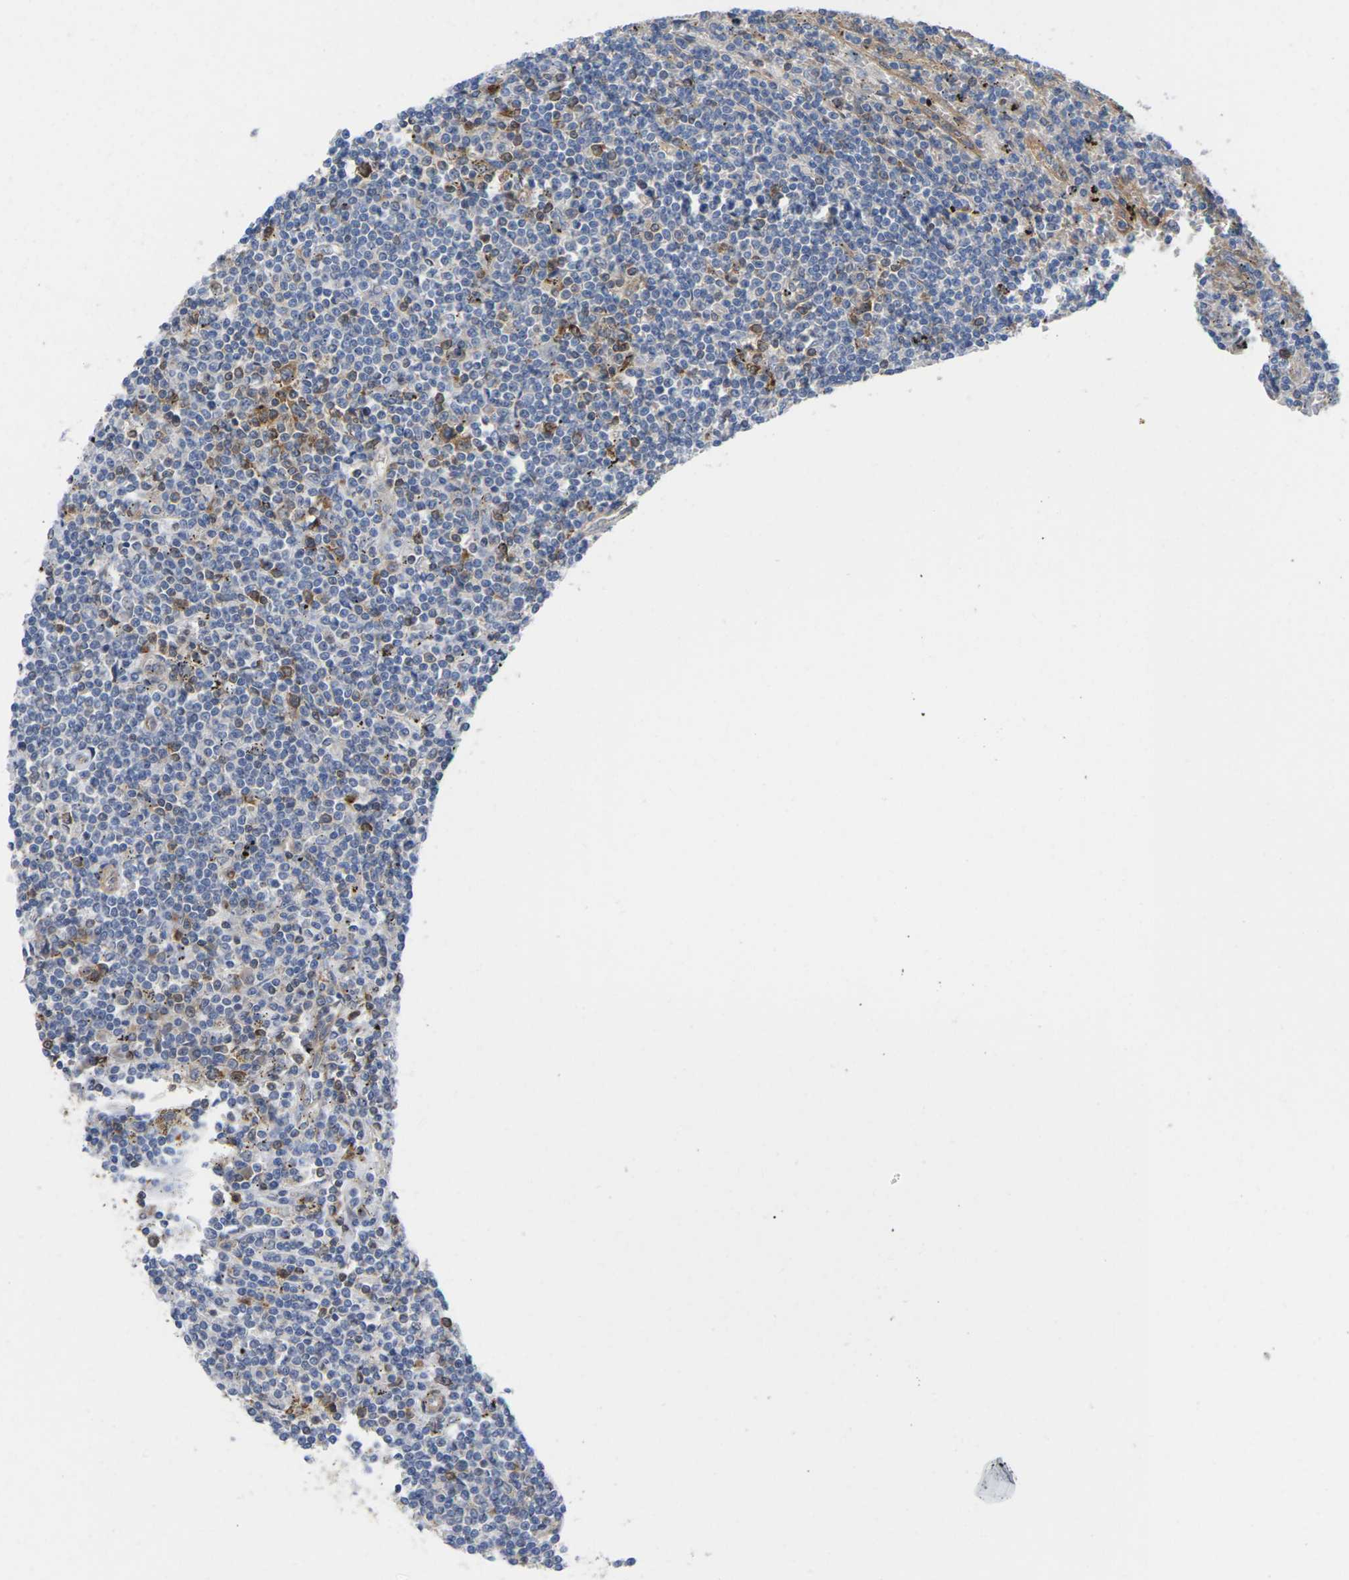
{"staining": {"intensity": "moderate", "quantity": "<25%", "location": "cytoplasmic/membranous"}, "tissue": "lymphoma", "cell_type": "Tumor cells", "image_type": "cancer", "snomed": [{"axis": "morphology", "description": "Malignant lymphoma, non-Hodgkin's type, Low grade"}, {"axis": "topography", "description": "Spleen"}], "caption": "Human low-grade malignant lymphoma, non-Hodgkin's type stained for a protein (brown) demonstrates moderate cytoplasmic/membranous positive staining in approximately <25% of tumor cells.", "gene": "TIAM1", "patient": {"sex": "male", "age": 76}}